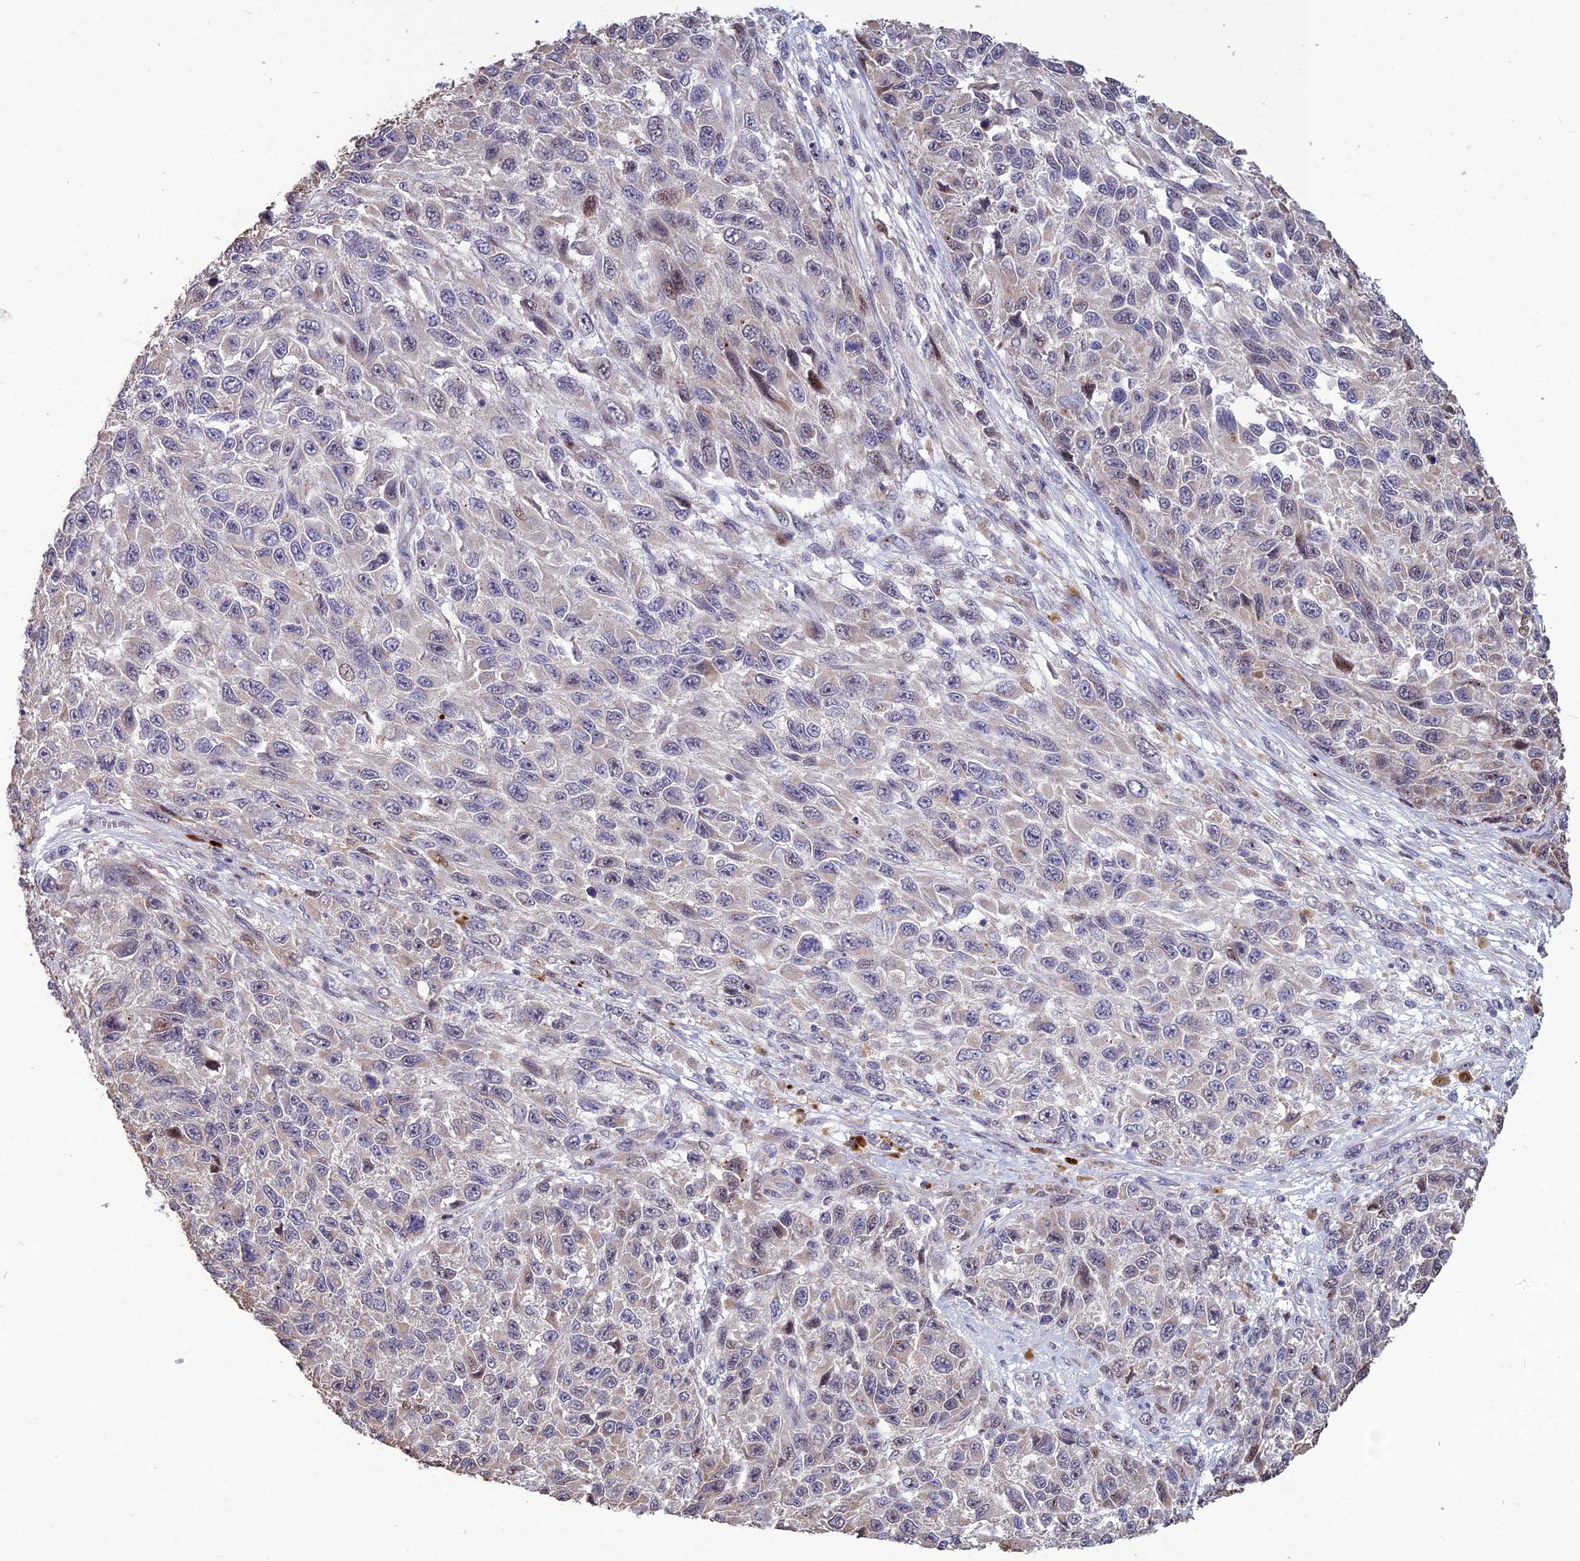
{"staining": {"intensity": "weak", "quantity": "<25%", "location": "nuclear"}, "tissue": "melanoma", "cell_type": "Tumor cells", "image_type": "cancer", "snomed": [{"axis": "morphology", "description": "Normal tissue, NOS"}, {"axis": "morphology", "description": "Malignant melanoma, NOS"}, {"axis": "topography", "description": "Skin"}], "caption": "Immunohistochemistry (IHC) micrograph of malignant melanoma stained for a protein (brown), which demonstrates no positivity in tumor cells.", "gene": "SPG21", "patient": {"sex": "female", "age": 96}}